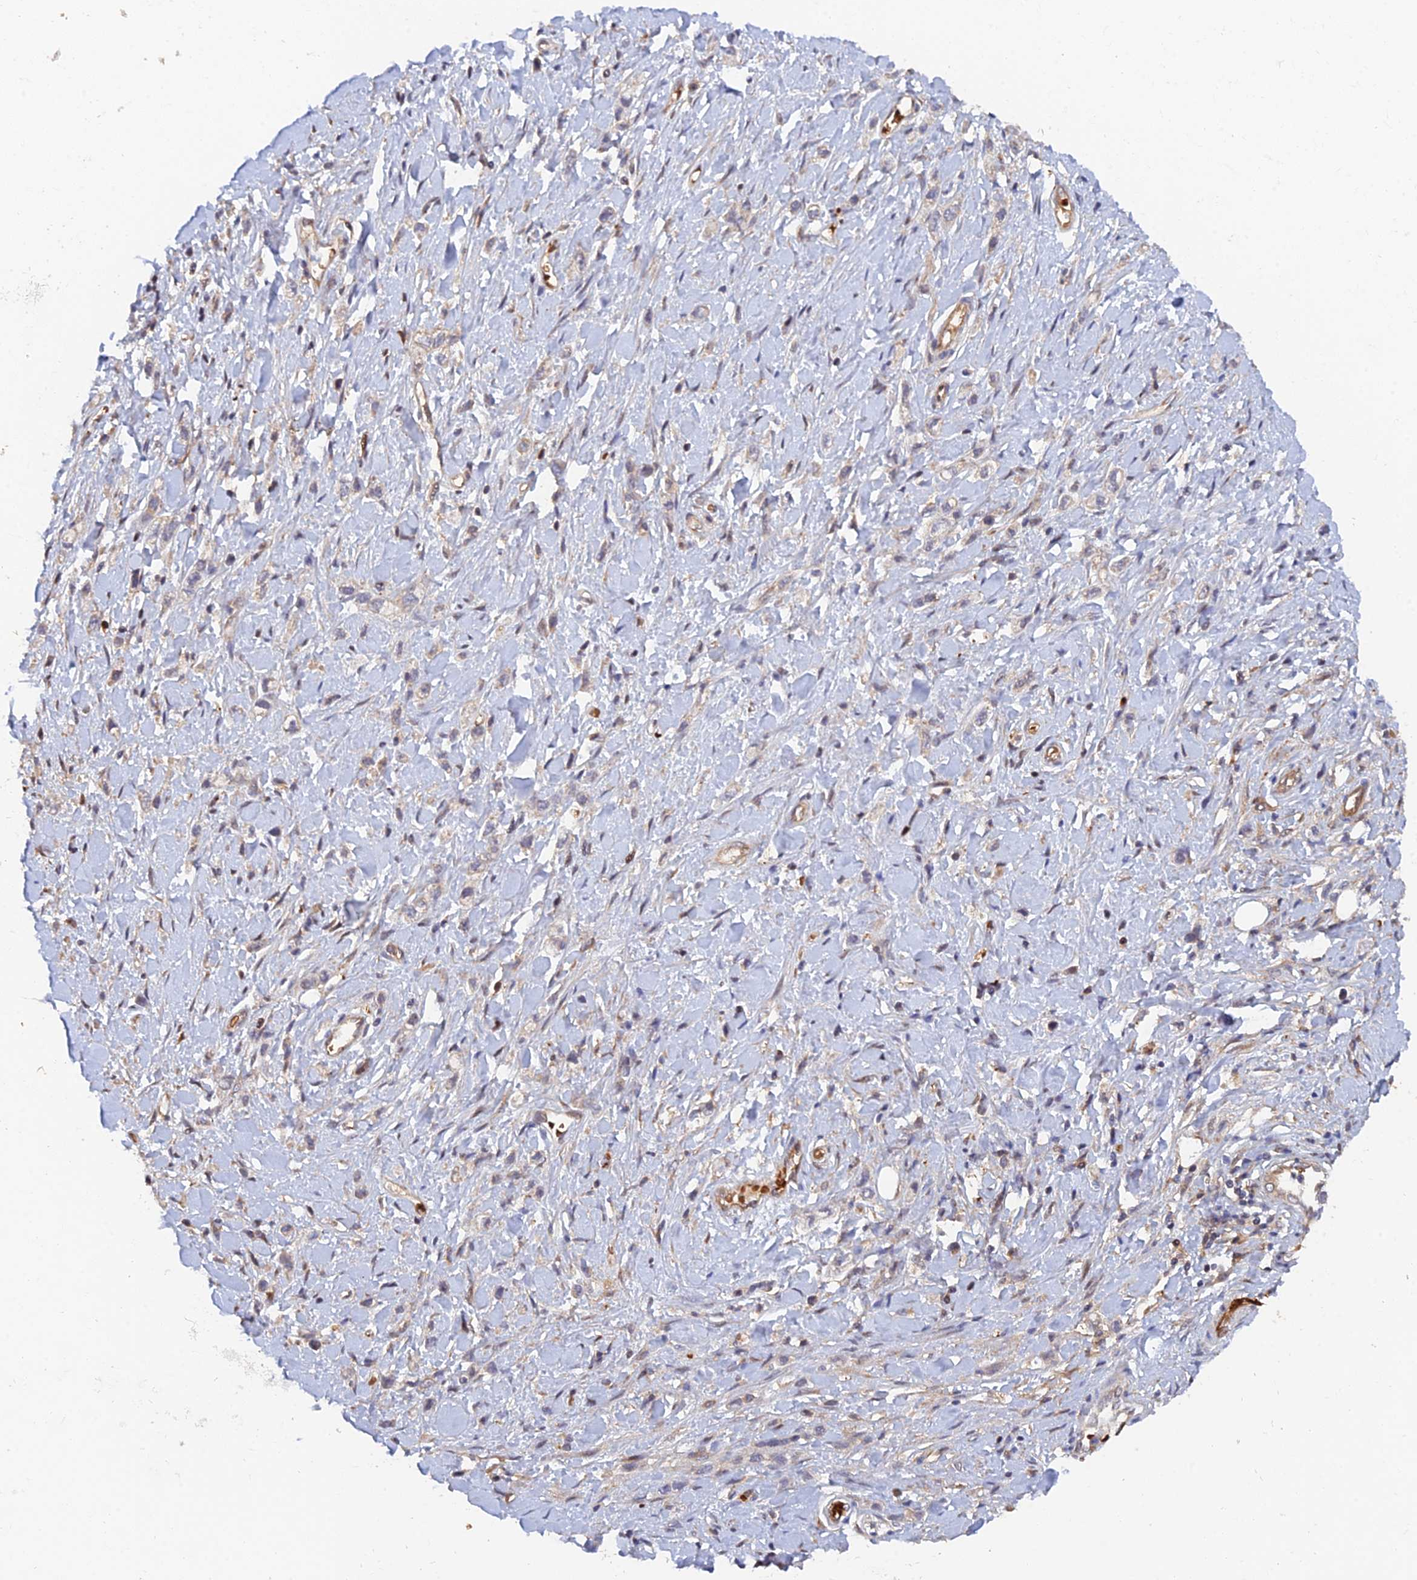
{"staining": {"intensity": "negative", "quantity": "none", "location": "none"}, "tissue": "stomach cancer", "cell_type": "Tumor cells", "image_type": "cancer", "snomed": [{"axis": "morphology", "description": "Adenocarcinoma, NOS"}, {"axis": "topography", "description": "Stomach"}], "caption": "The micrograph shows no staining of tumor cells in adenocarcinoma (stomach). (Stains: DAB IHC with hematoxylin counter stain, Microscopy: brightfield microscopy at high magnification).", "gene": "ARL2BP", "patient": {"sex": "female", "age": 65}}